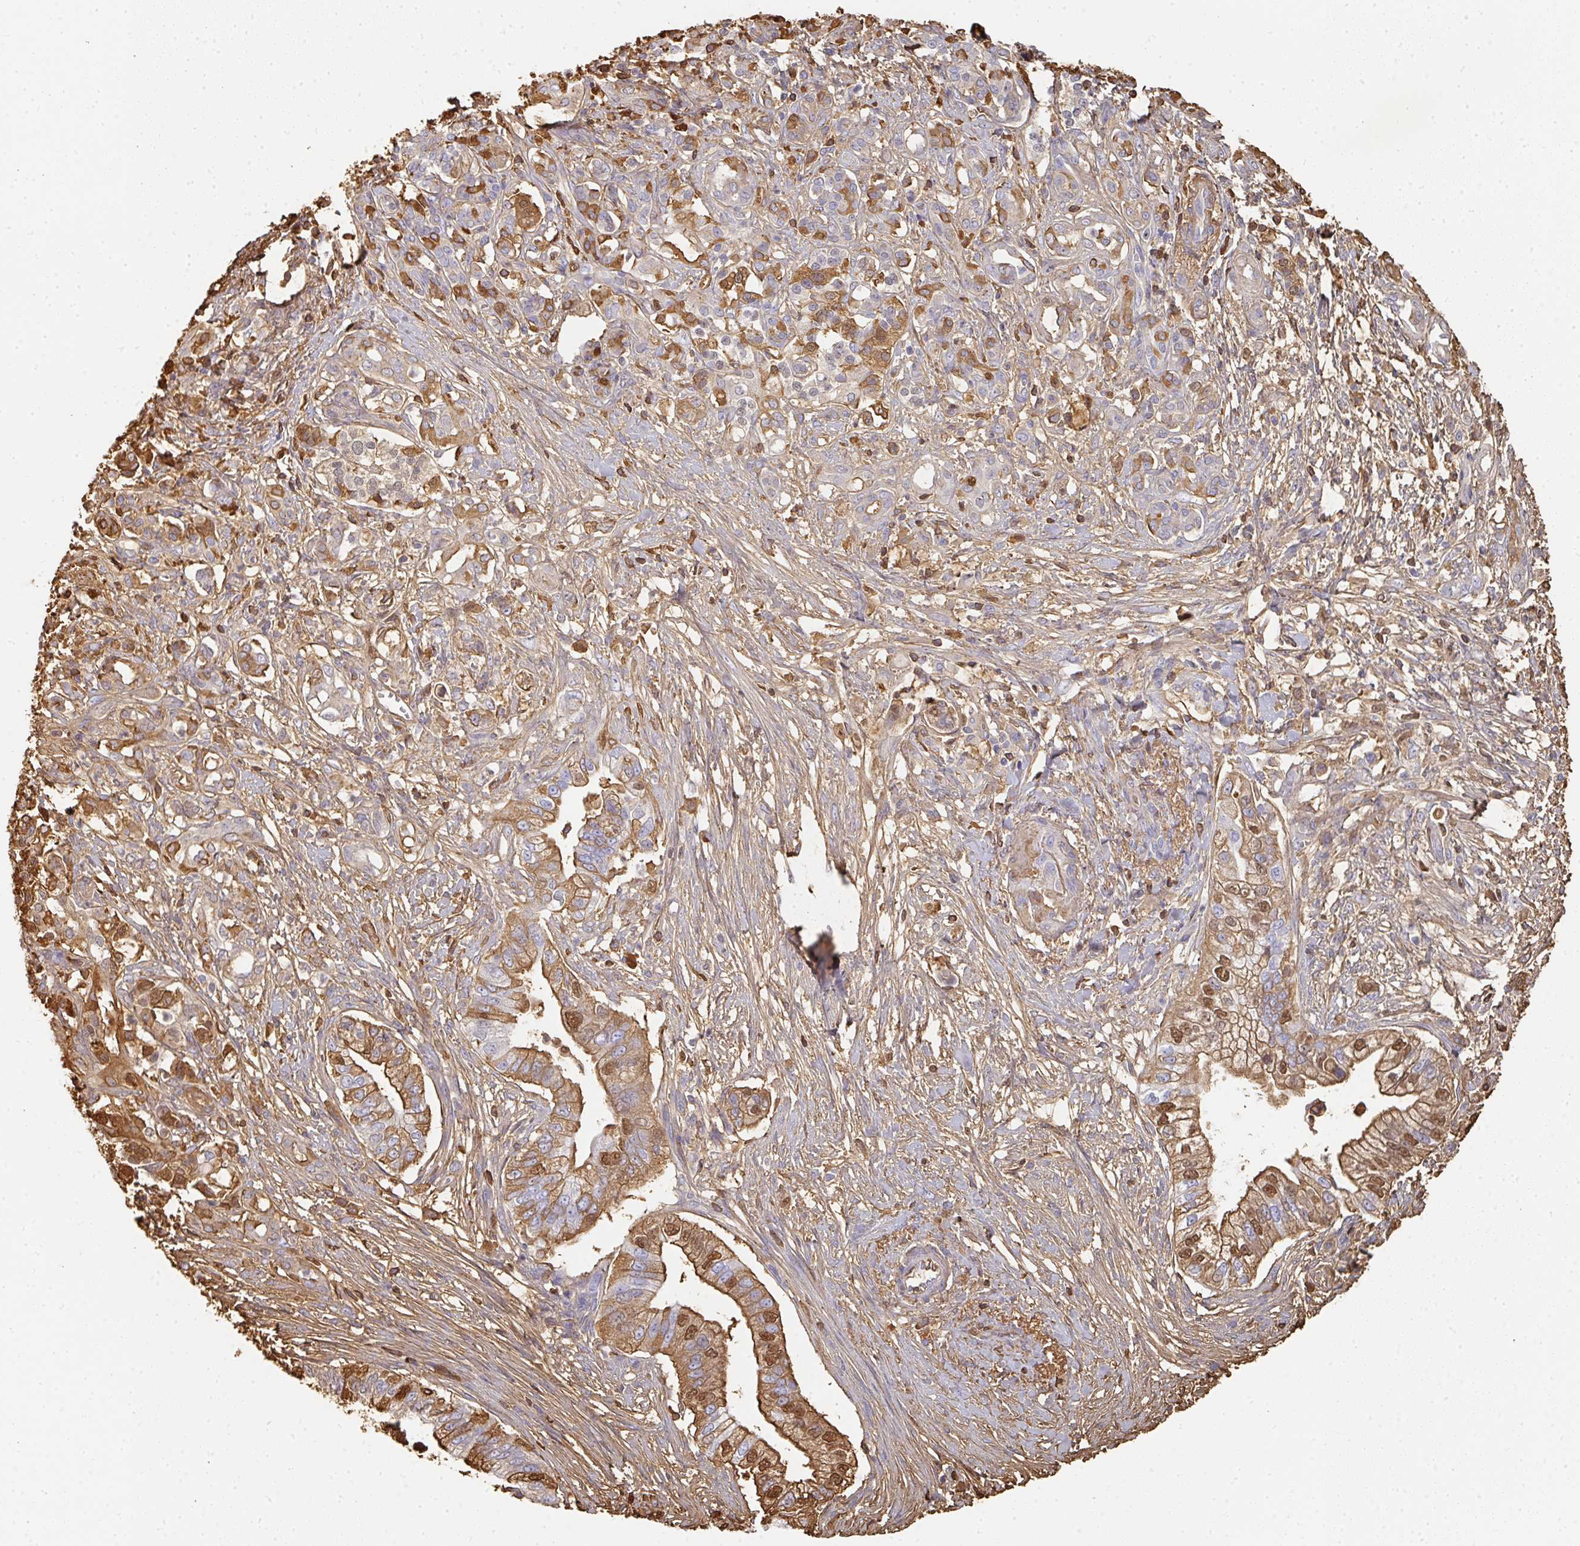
{"staining": {"intensity": "moderate", "quantity": "25%-75%", "location": "cytoplasmic/membranous,nuclear"}, "tissue": "pancreatic cancer", "cell_type": "Tumor cells", "image_type": "cancer", "snomed": [{"axis": "morphology", "description": "Adenocarcinoma, NOS"}, {"axis": "topography", "description": "Pancreas"}], "caption": "Brown immunohistochemical staining in human pancreatic cancer reveals moderate cytoplasmic/membranous and nuclear positivity in approximately 25%-75% of tumor cells. Nuclei are stained in blue.", "gene": "ALB", "patient": {"sex": "male", "age": 70}}